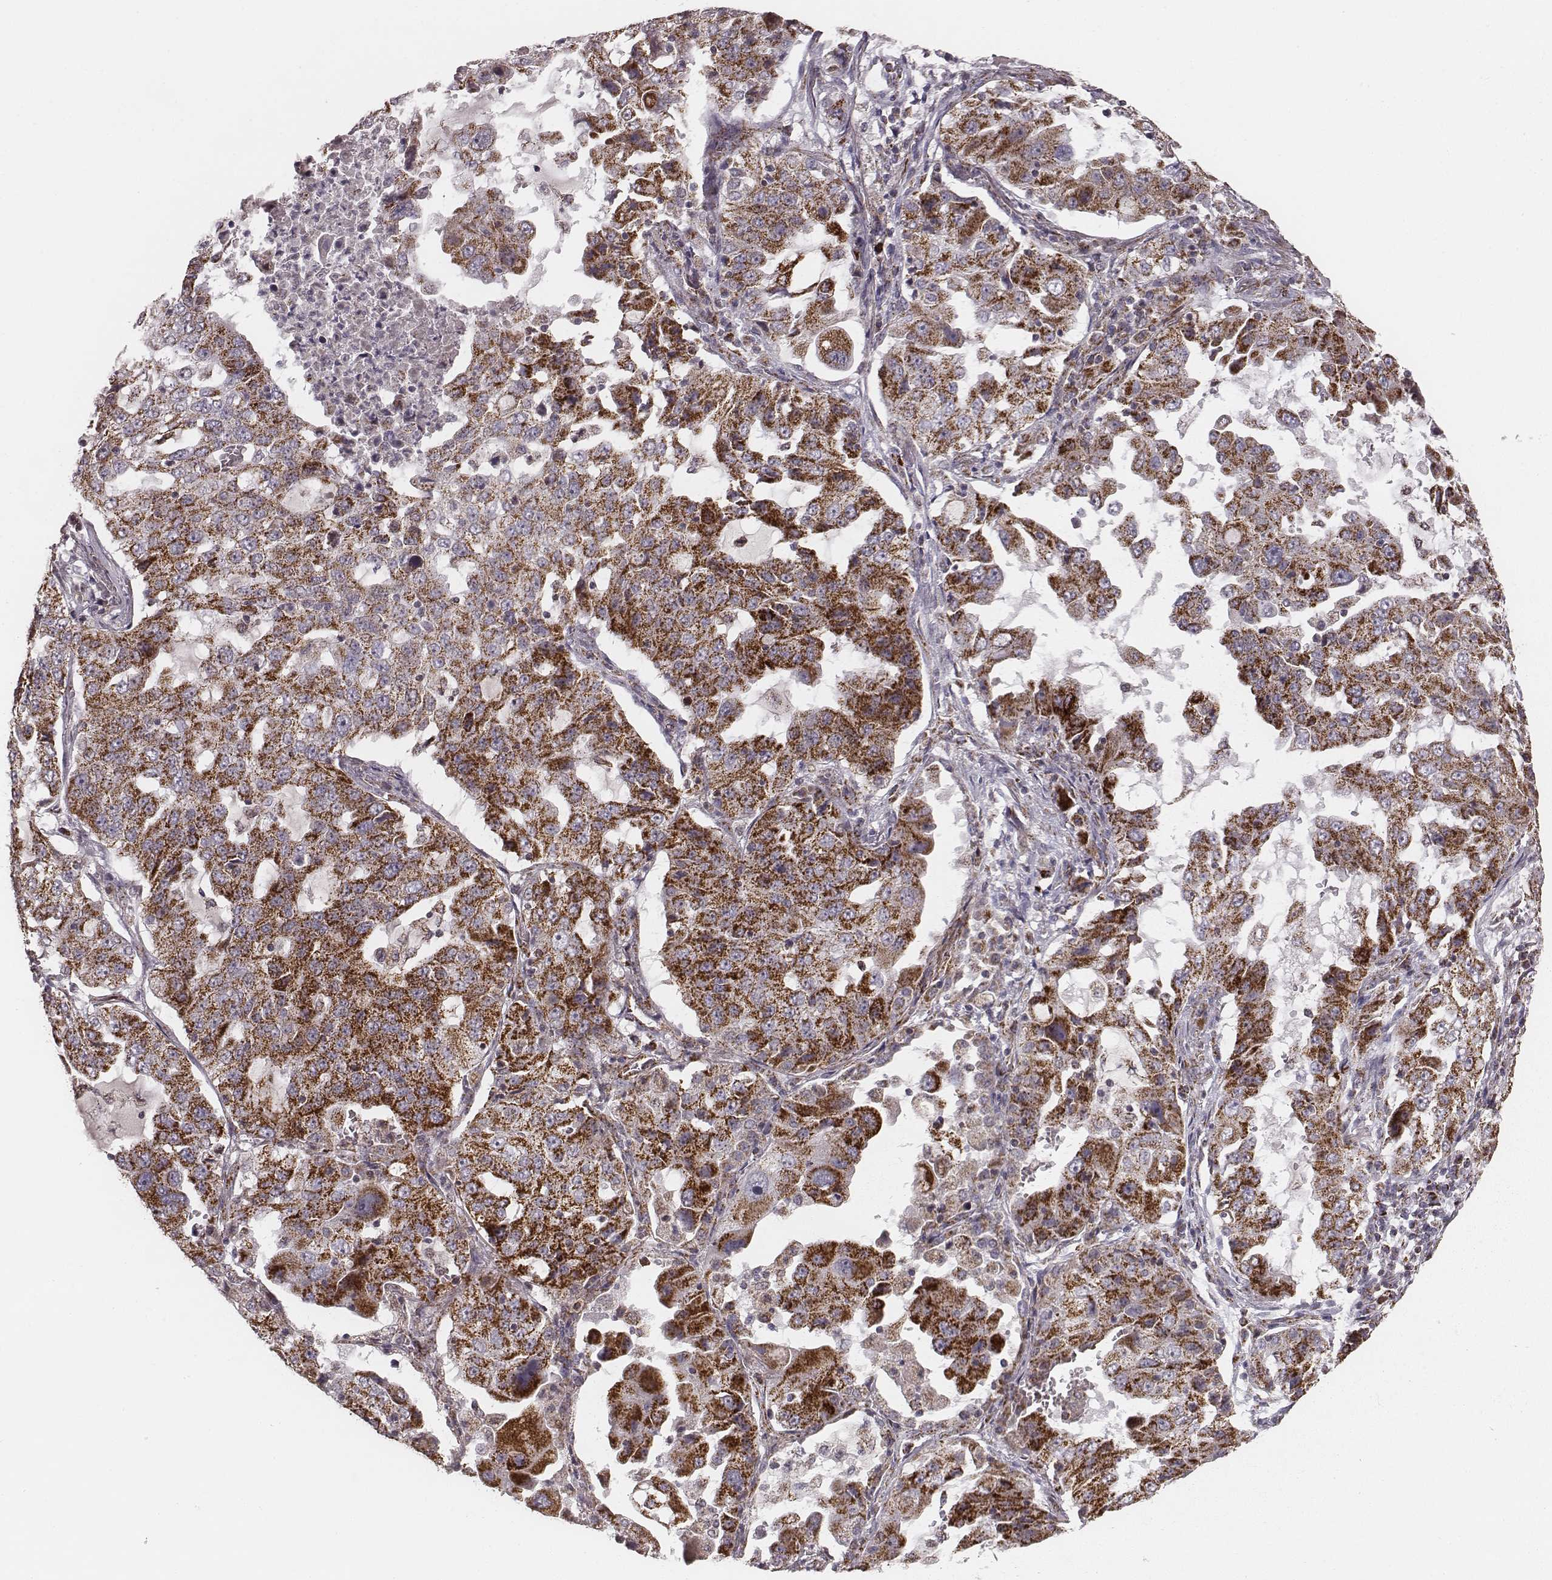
{"staining": {"intensity": "strong", "quantity": ">75%", "location": "cytoplasmic/membranous"}, "tissue": "lung cancer", "cell_type": "Tumor cells", "image_type": "cancer", "snomed": [{"axis": "morphology", "description": "Adenocarcinoma, NOS"}, {"axis": "topography", "description": "Lung"}], "caption": "This histopathology image displays lung cancer stained with IHC to label a protein in brown. The cytoplasmic/membranous of tumor cells show strong positivity for the protein. Nuclei are counter-stained blue.", "gene": "TUFM", "patient": {"sex": "female", "age": 61}}